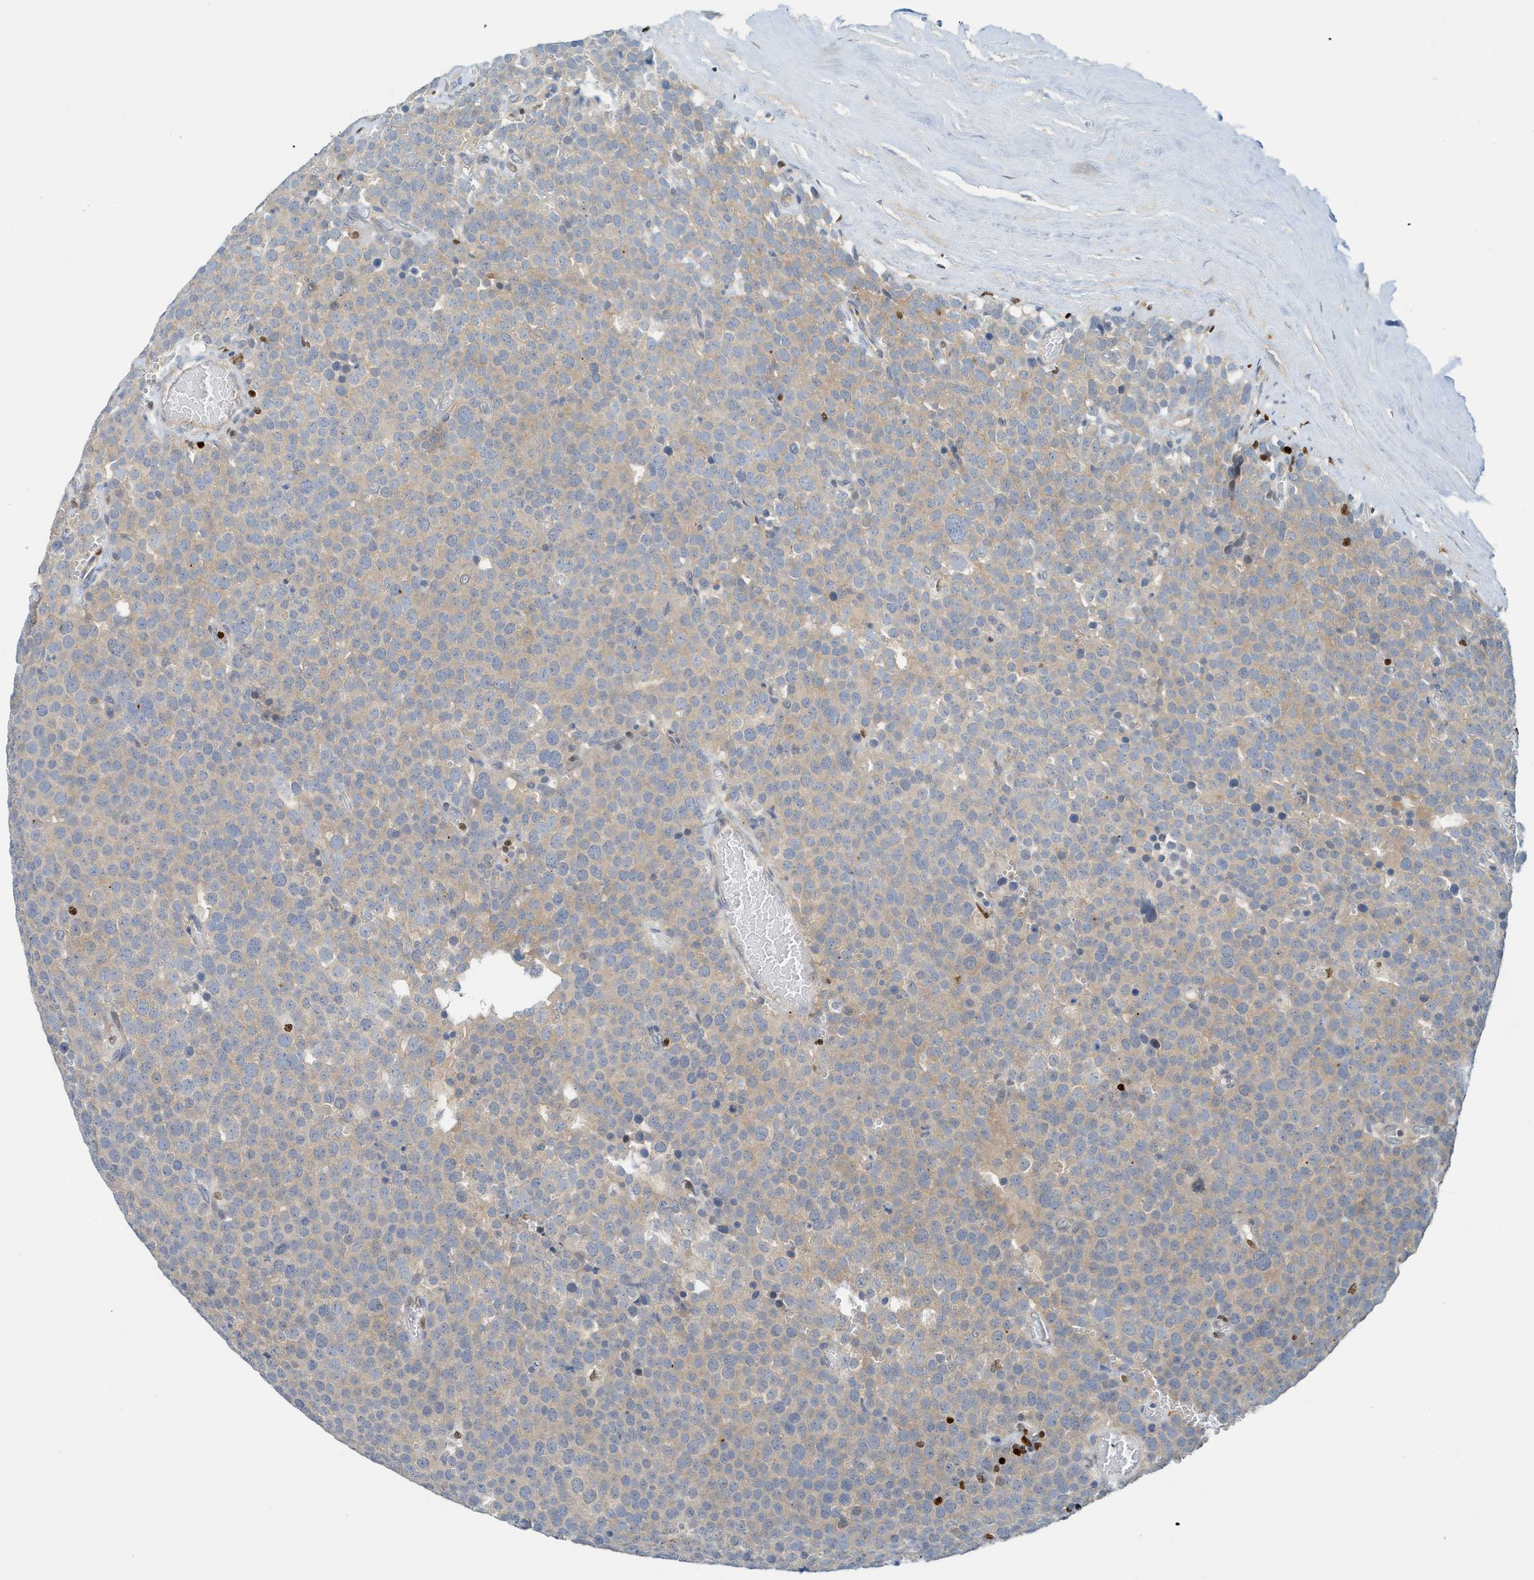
{"staining": {"intensity": "weak", "quantity": ">75%", "location": "cytoplasmic/membranous"}, "tissue": "testis cancer", "cell_type": "Tumor cells", "image_type": "cancer", "snomed": [{"axis": "morphology", "description": "Normal tissue, NOS"}, {"axis": "morphology", "description": "Seminoma, NOS"}, {"axis": "topography", "description": "Testis"}], "caption": "Tumor cells show low levels of weak cytoplasmic/membranous expression in approximately >75% of cells in human testis cancer.", "gene": "SH3D19", "patient": {"sex": "male", "age": 71}}